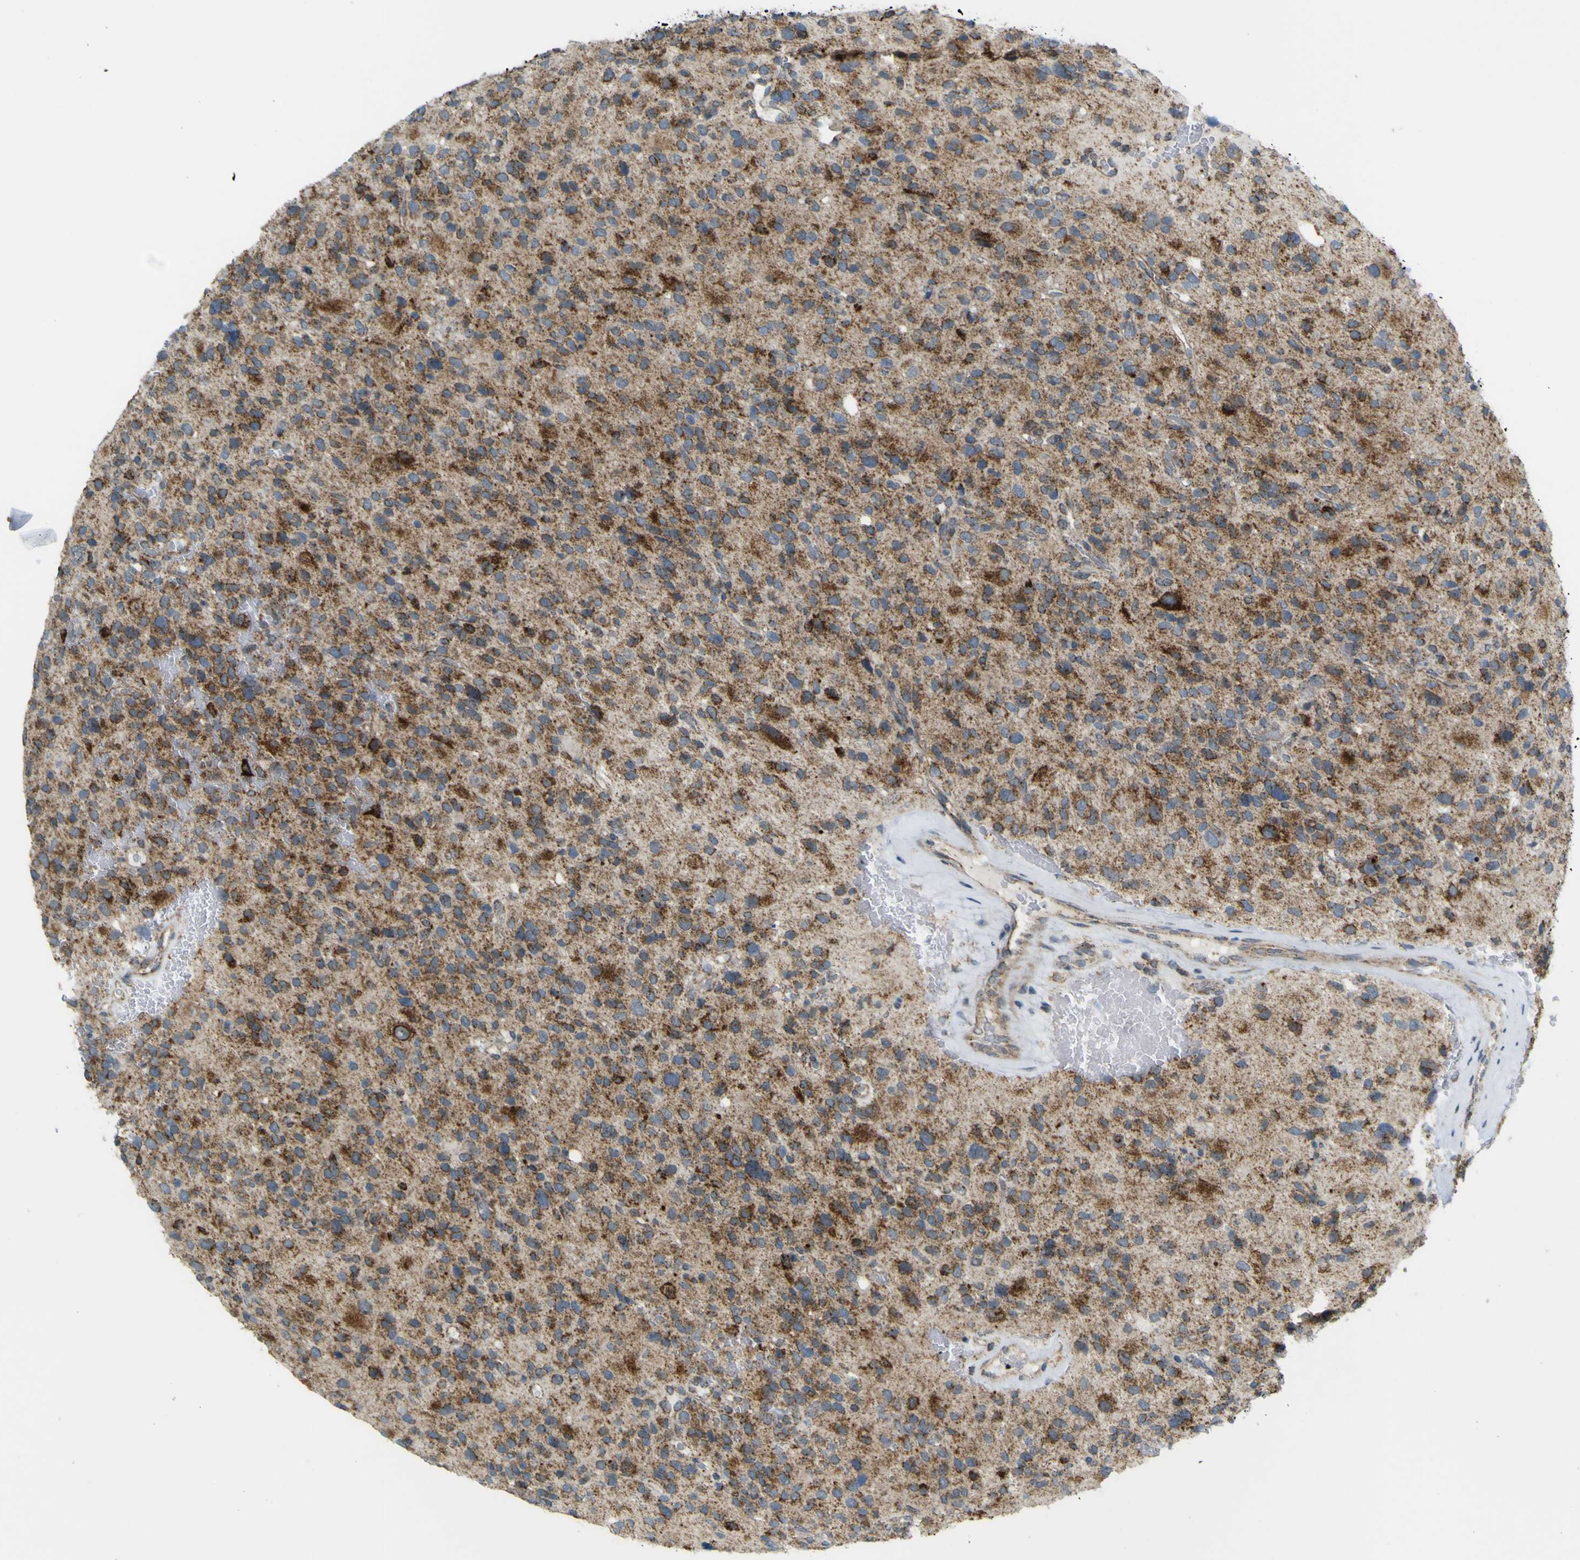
{"staining": {"intensity": "moderate", "quantity": ">75%", "location": "cytoplasmic/membranous"}, "tissue": "glioma", "cell_type": "Tumor cells", "image_type": "cancer", "snomed": [{"axis": "morphology", "description": "Glioma, malignant, High grade"}, {"axis": "topography", "description": "Brain"}], "caption": "Human malignant high-grade glioma stained for a protein (brown) exhibits moderate cytoplasmic/membranous positive expression in approximately >75% of tumor cells.", "gene": "ACBD5", "patient": {"sex": "male", "age": 48}}